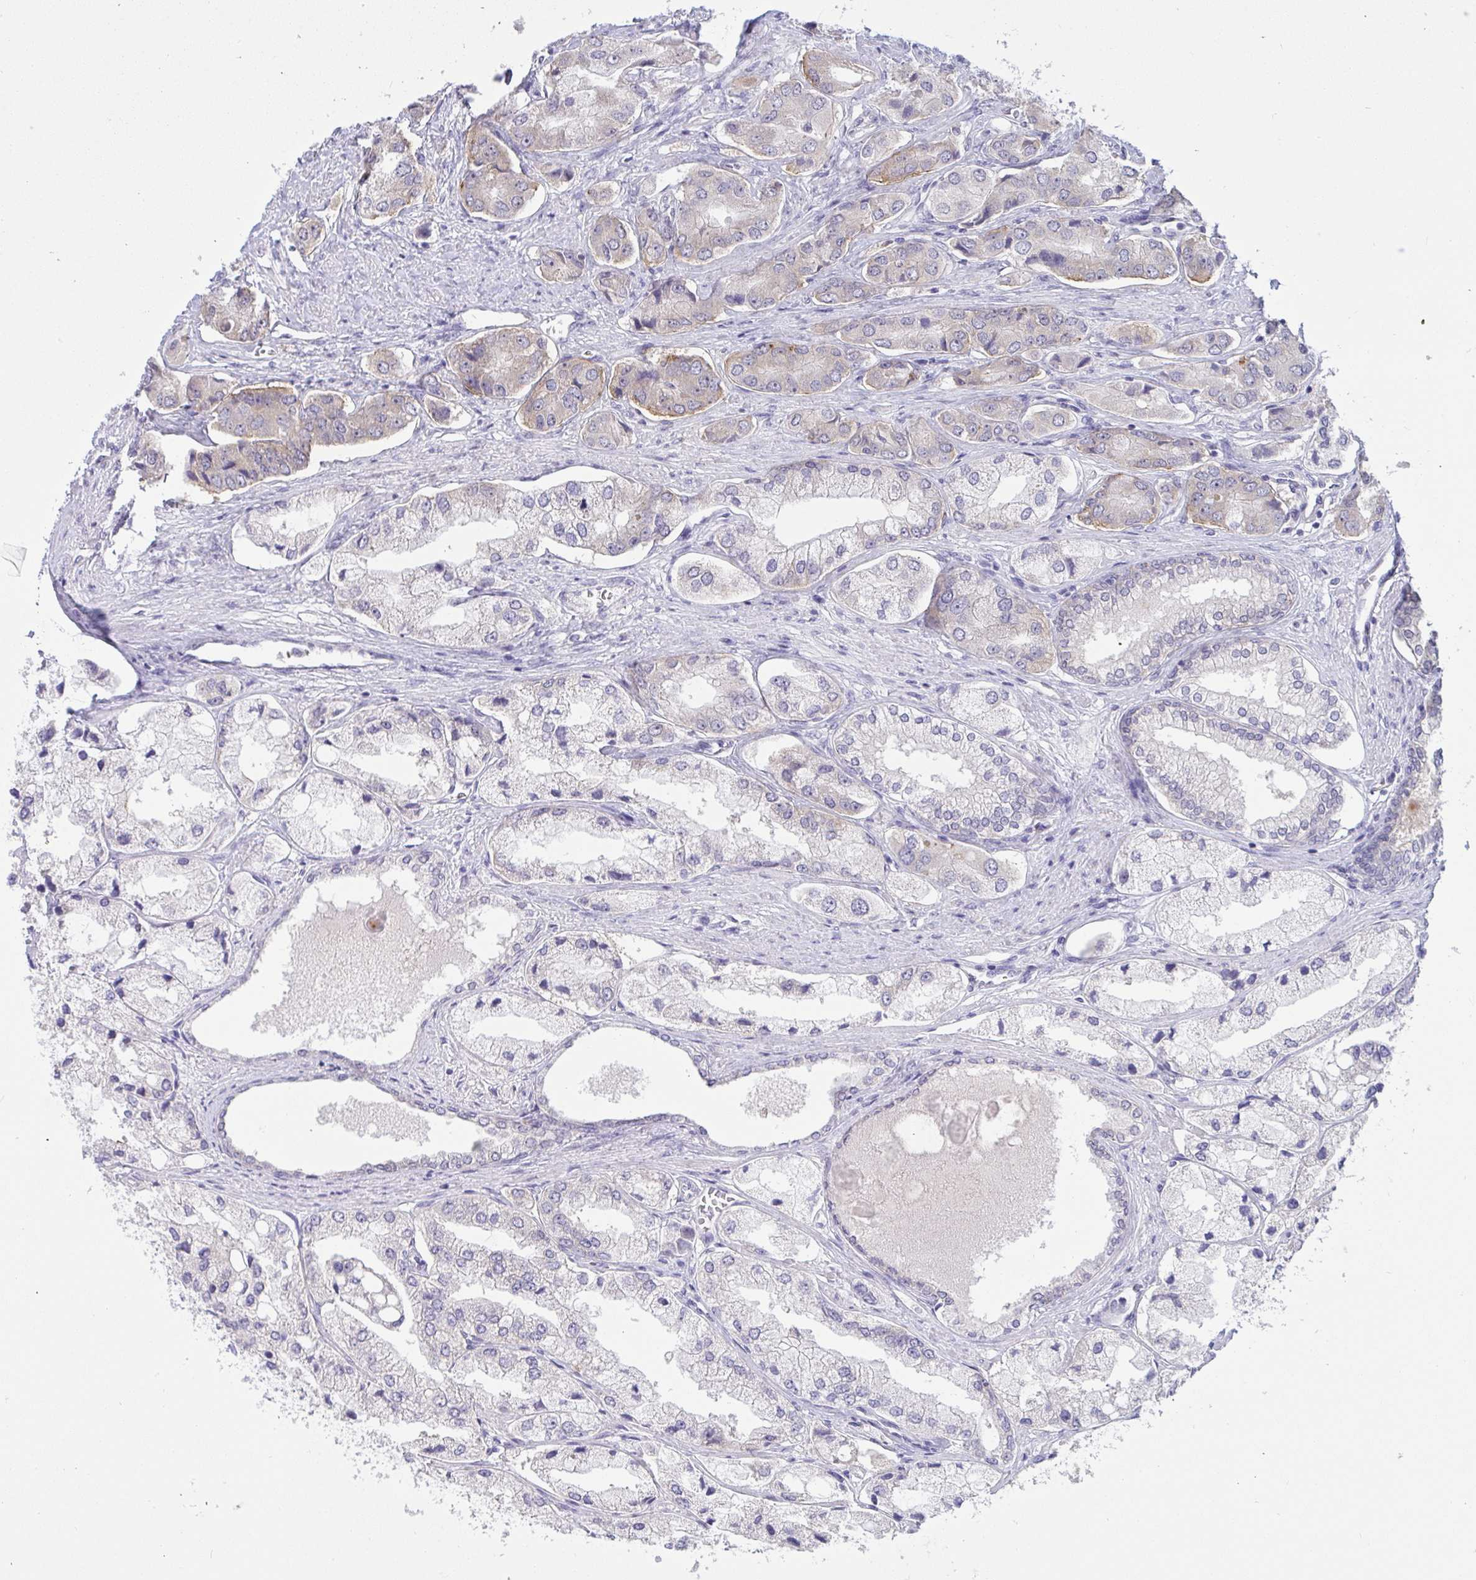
{"staining": {"intensity": "weak", "quantity": "<25%", "location": "cytoplasmic/membranous"}, "tissue": "prostate cancer", "cell_type": "Tumor cells", "image_type": "cancer", "snomed": [{"axis": "morphology", "description": "Adenocarcinoma, Low grade"}, {"axis": "topography", "description": "Prostate"}], "caption": "Protein analysis of prostate cancer (low-grade adenocarcinoma) reveals no significant expression in tumor cells.", "gene": "TMEM41A", "patient": {"sex": "male", "age": 69}}